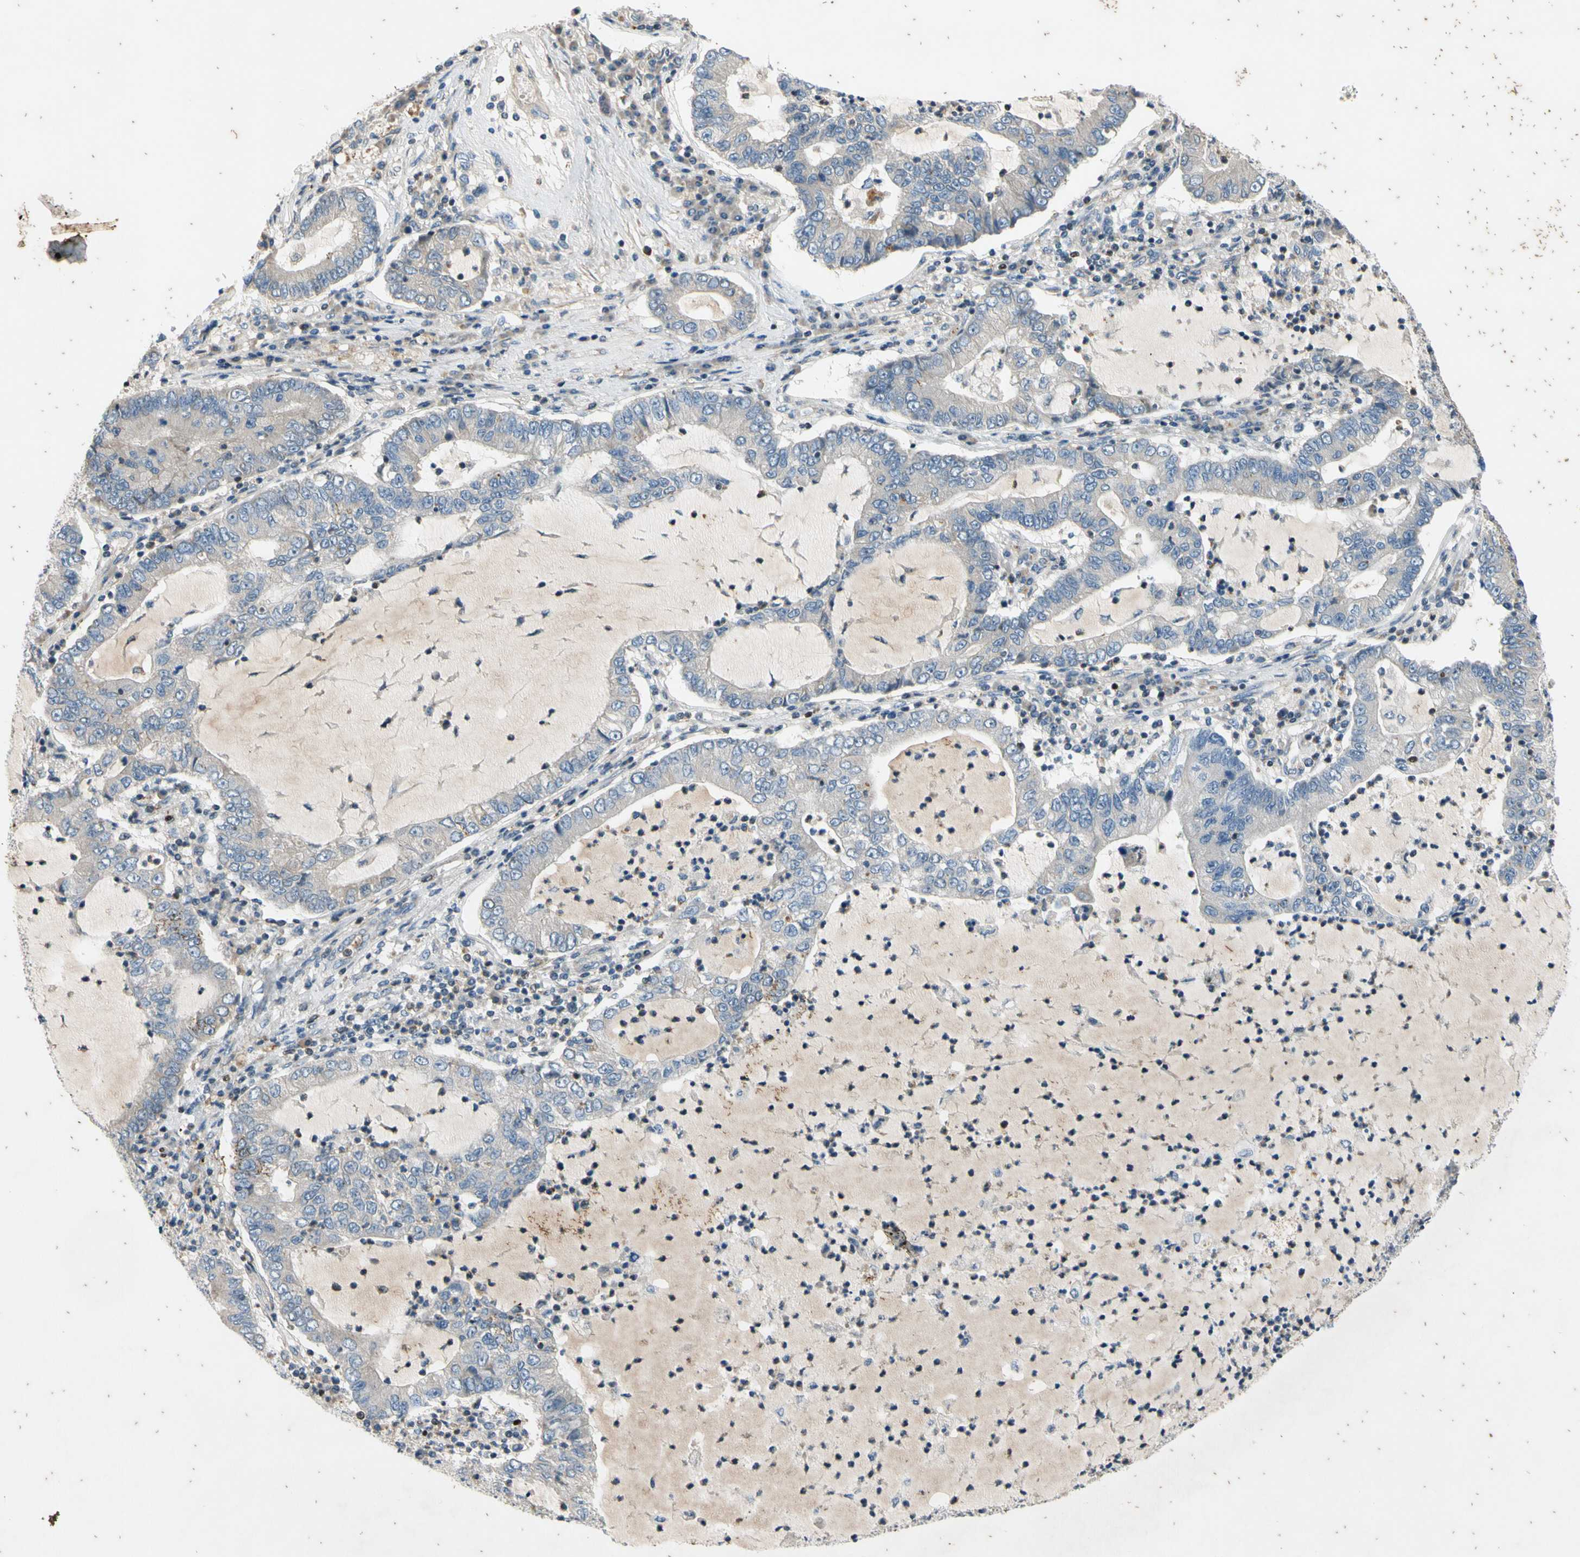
{"staining": {"intensity": "negative", "quantity": "none", "location": "none"}, "tissue": "lung cancer", "cell_type": "Tumor cells", "image_type": "cancer", "snomed": [{"axis": "morphology", "description": "Adenocarcinoma, NOS"}, {"axis": "topography", "description": "Lung"}], "caption": "Immunohistochemistry (IHC) histopathology image of human lung cancer stained for a protein (brown), which exhibits no staining in tumor cells.", "gene": "TBX21", "patient": {"sex": "female", "age": 51}}